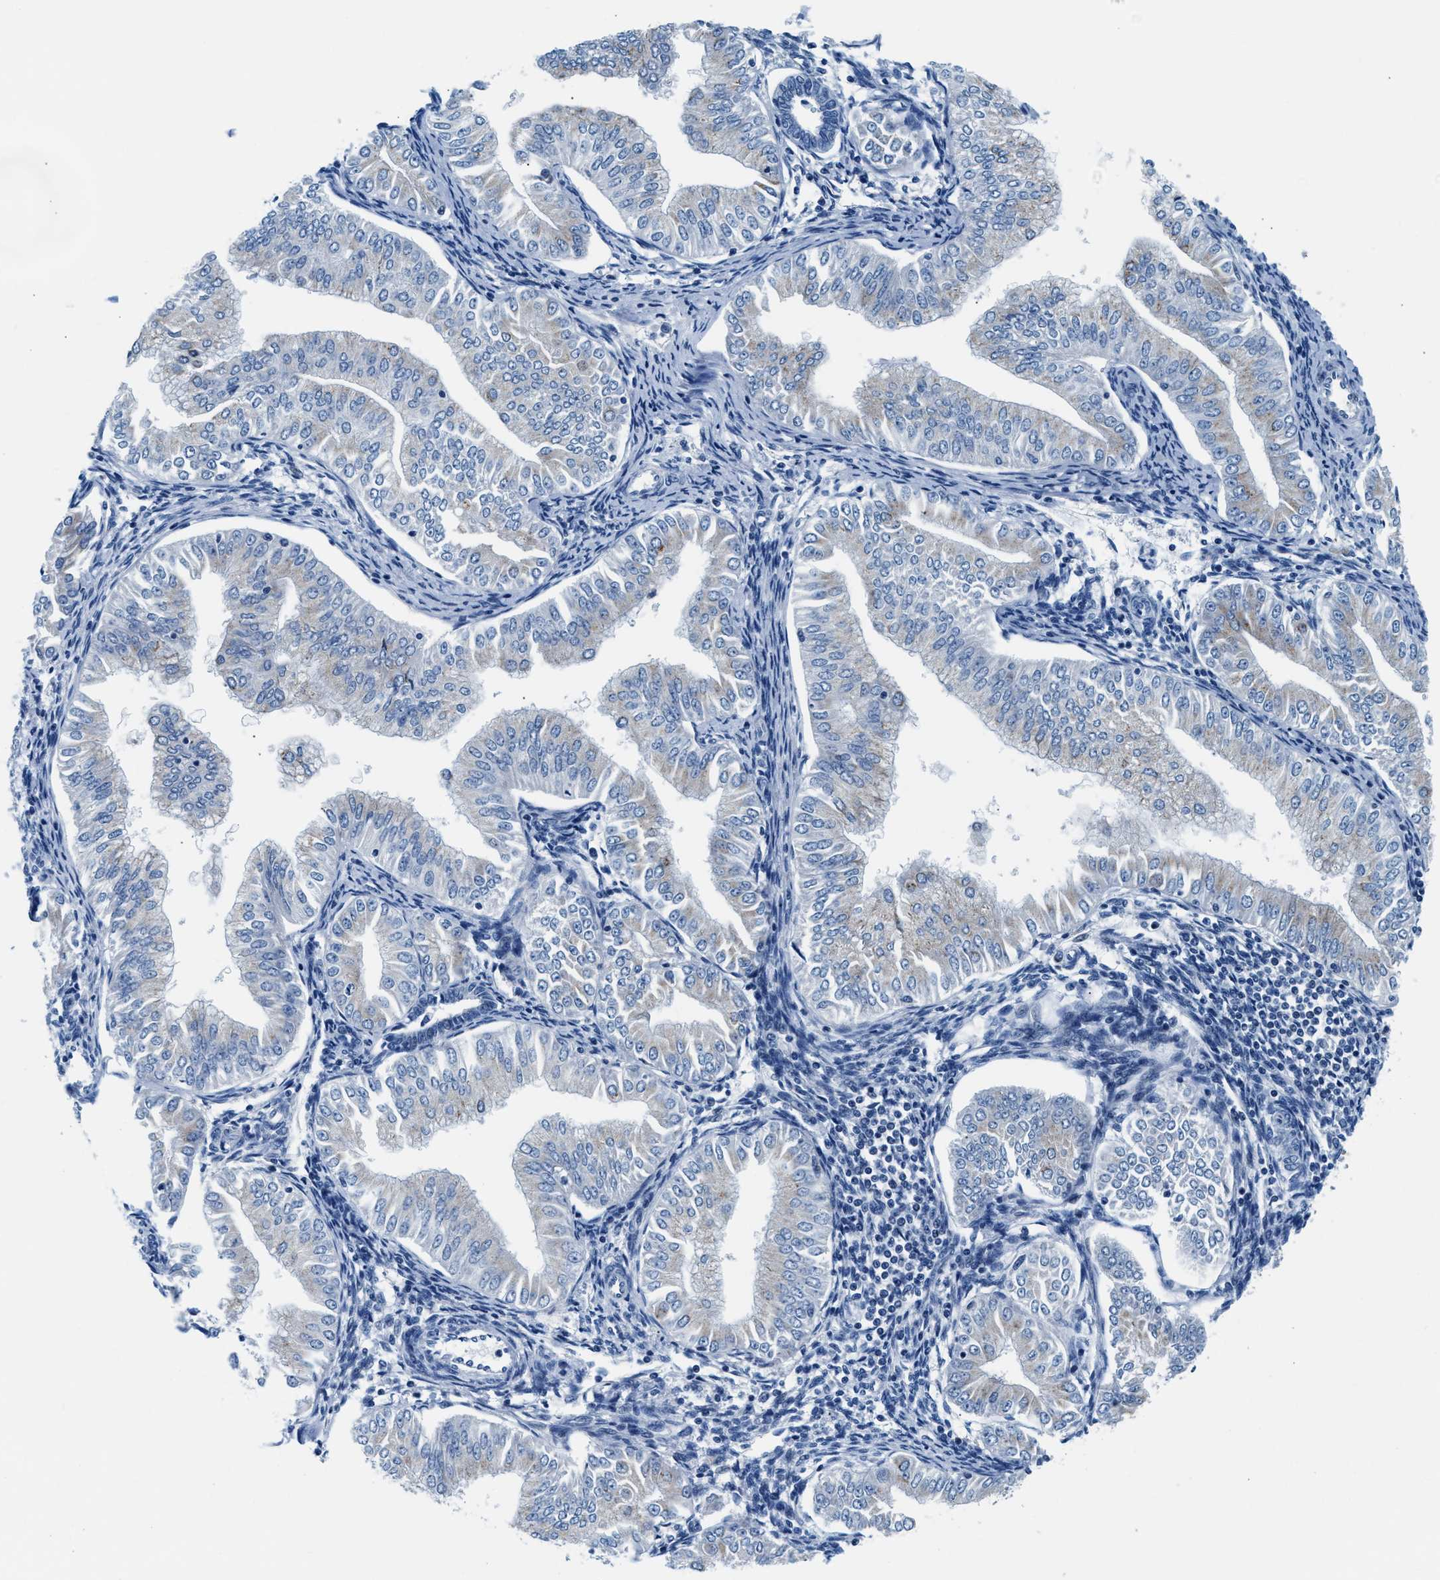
{"staining": {"intensity": "negative", "quantity": "none", "location": "none"}, "tissue": "endometrial cancer", "cell_type": "Tumor cells", "image_type": "cancer", "snomed": [{"axis": "morphology", "description": "Normal tissue, NOS"}, {"axis": "morphology", "description": "Adenocarcinoma, NOS"}, {"axis": "topography", "description": "Endometrium"}], "caption": "Immunohistochemistry (IHC) histopathology image of endometrial cancer stained for a protein (brown), which displays no positivity in tumor cells.", "gene": "VPS53", "patient": {"sex": "female", "age": 53}}